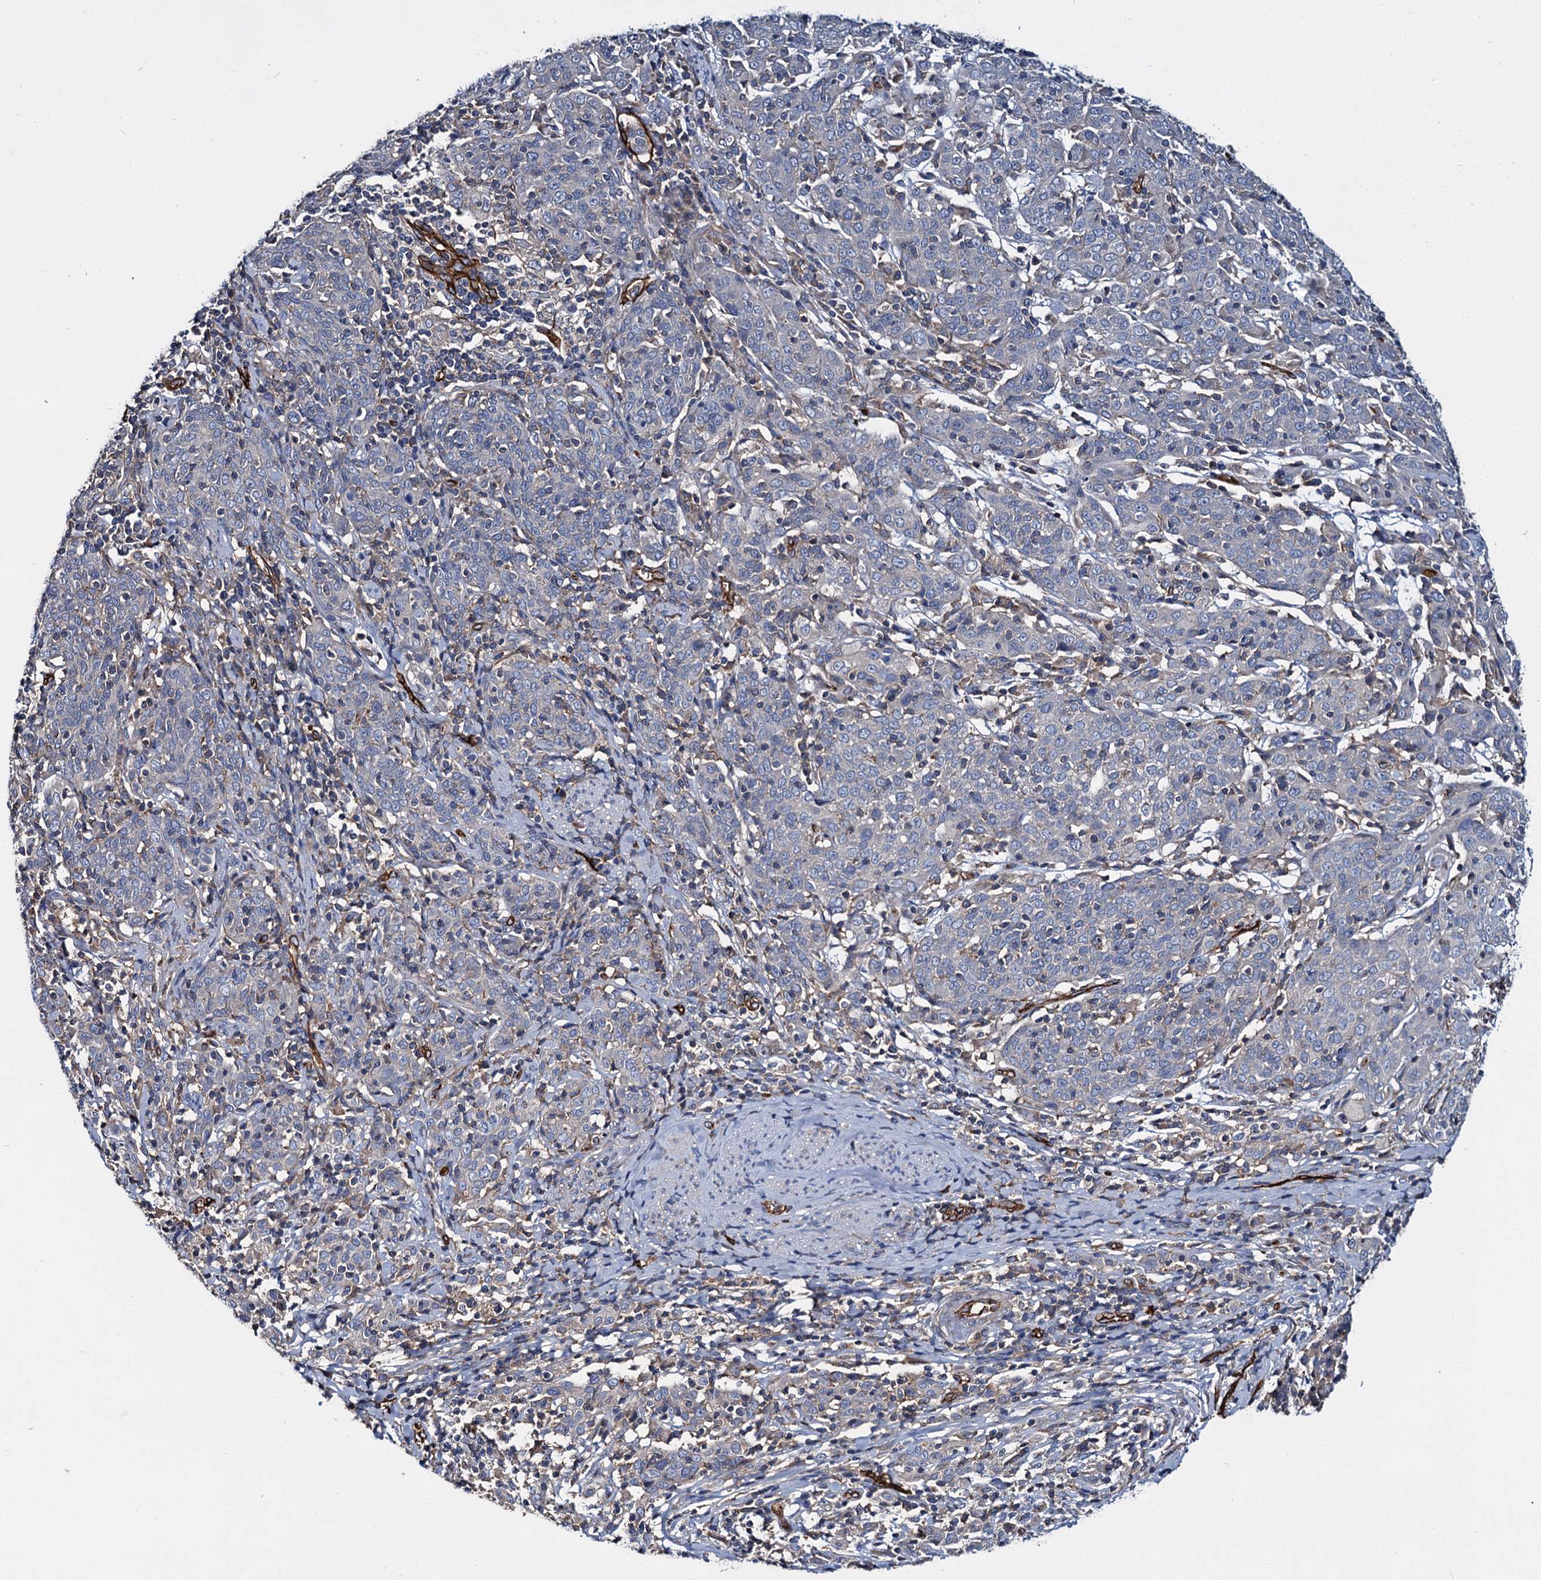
{"staining": {"intensity": "negative", "quantity": "none", "location": "none"}, "tissue": "cervical cancer", "cell_type": "Tumor cells", "image_type": "cancer", "snomed": [{"axis": "morphology", "description": "Squamous cell carcinoma, NOS"}, {"axis": "topography", "description": "Cervix"}], "caption": "Human squamous cell carcinoma (cervical) stained for a protein using immunohistochemistry displays no expression in tumor cells.", "gene": "CACNA1C", "patient": {"sex": "female", "age": 67}}